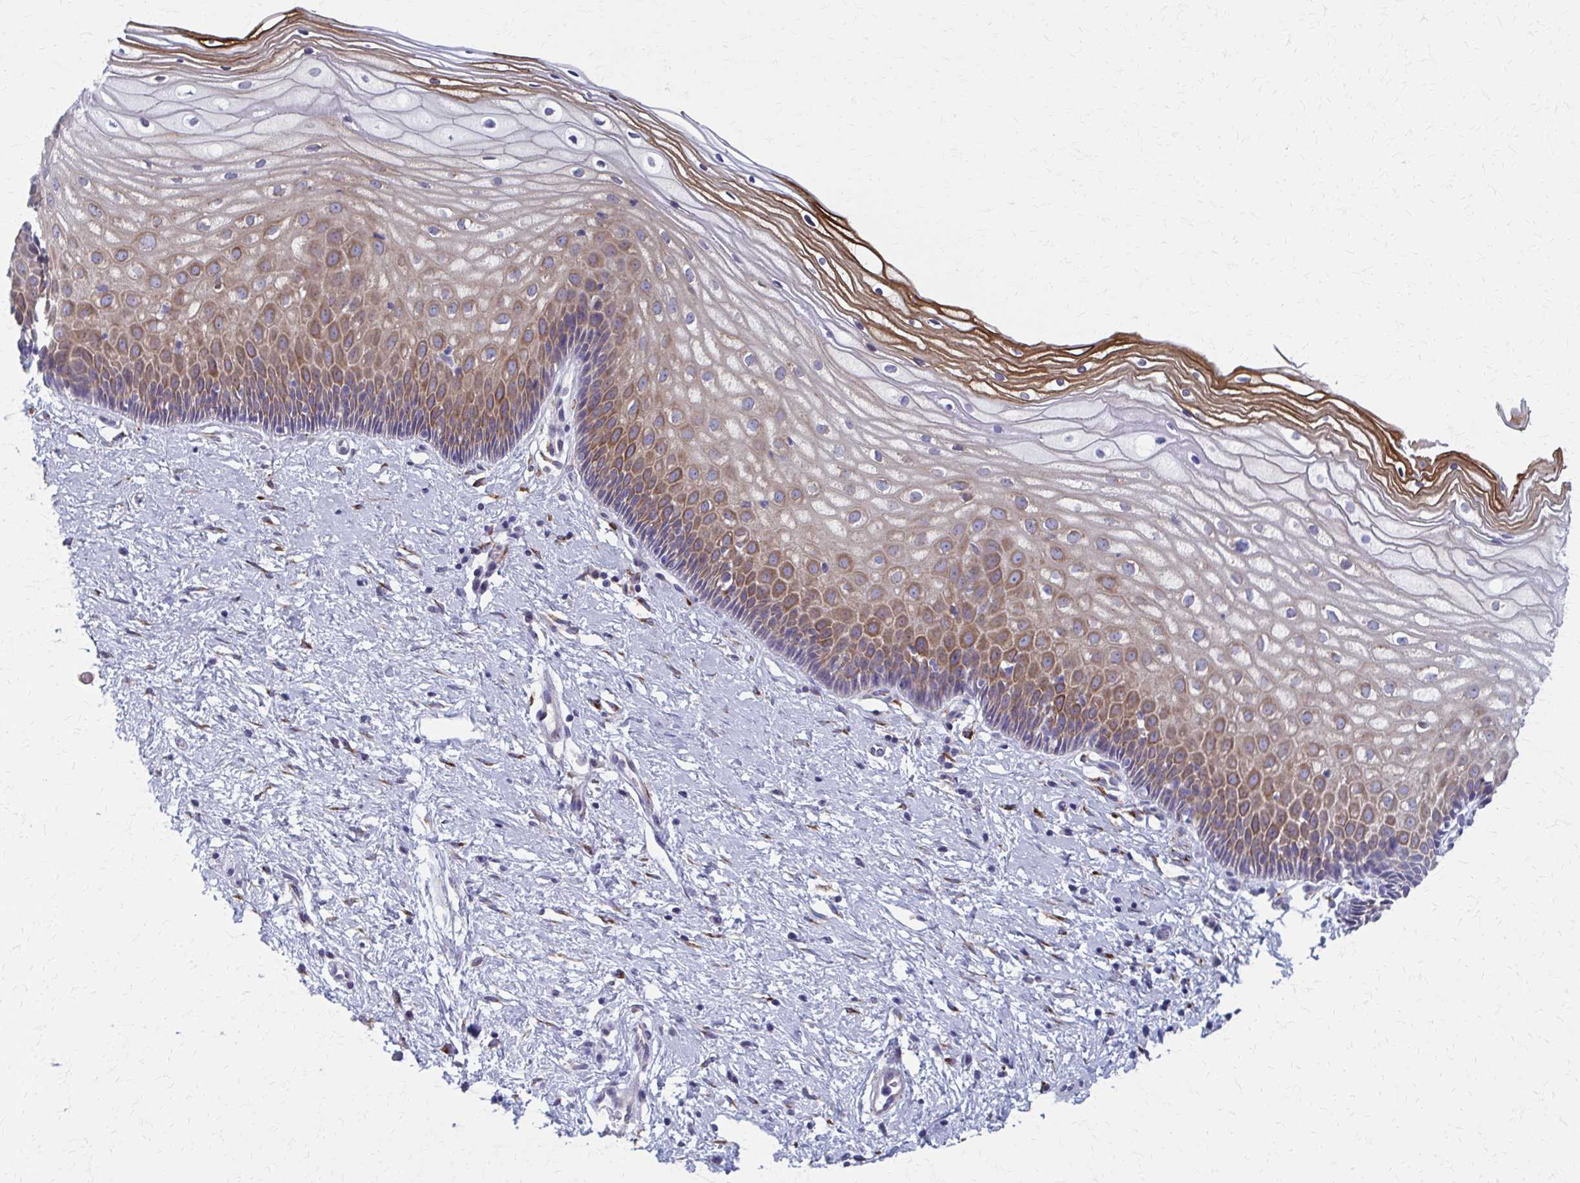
{"staining": {"intensity": "negative", "quantity": "none", "location": "none"}, "tissue": "cervix", "cell_type": "Glandular cells", "image_type": "normal", "snomed": [{"axis": "morphology", "description": "Normal tissue, NOS"}, {"axis": "topography", "description": "Cervix"}], "caption": "Immunohistochemistry micrograph of normal human cervix stained for a protein (brown), which reveals no positivity in glandular cells.", "gene": "SPATS2L", "patient": {"sex": "female", "age": 36}}